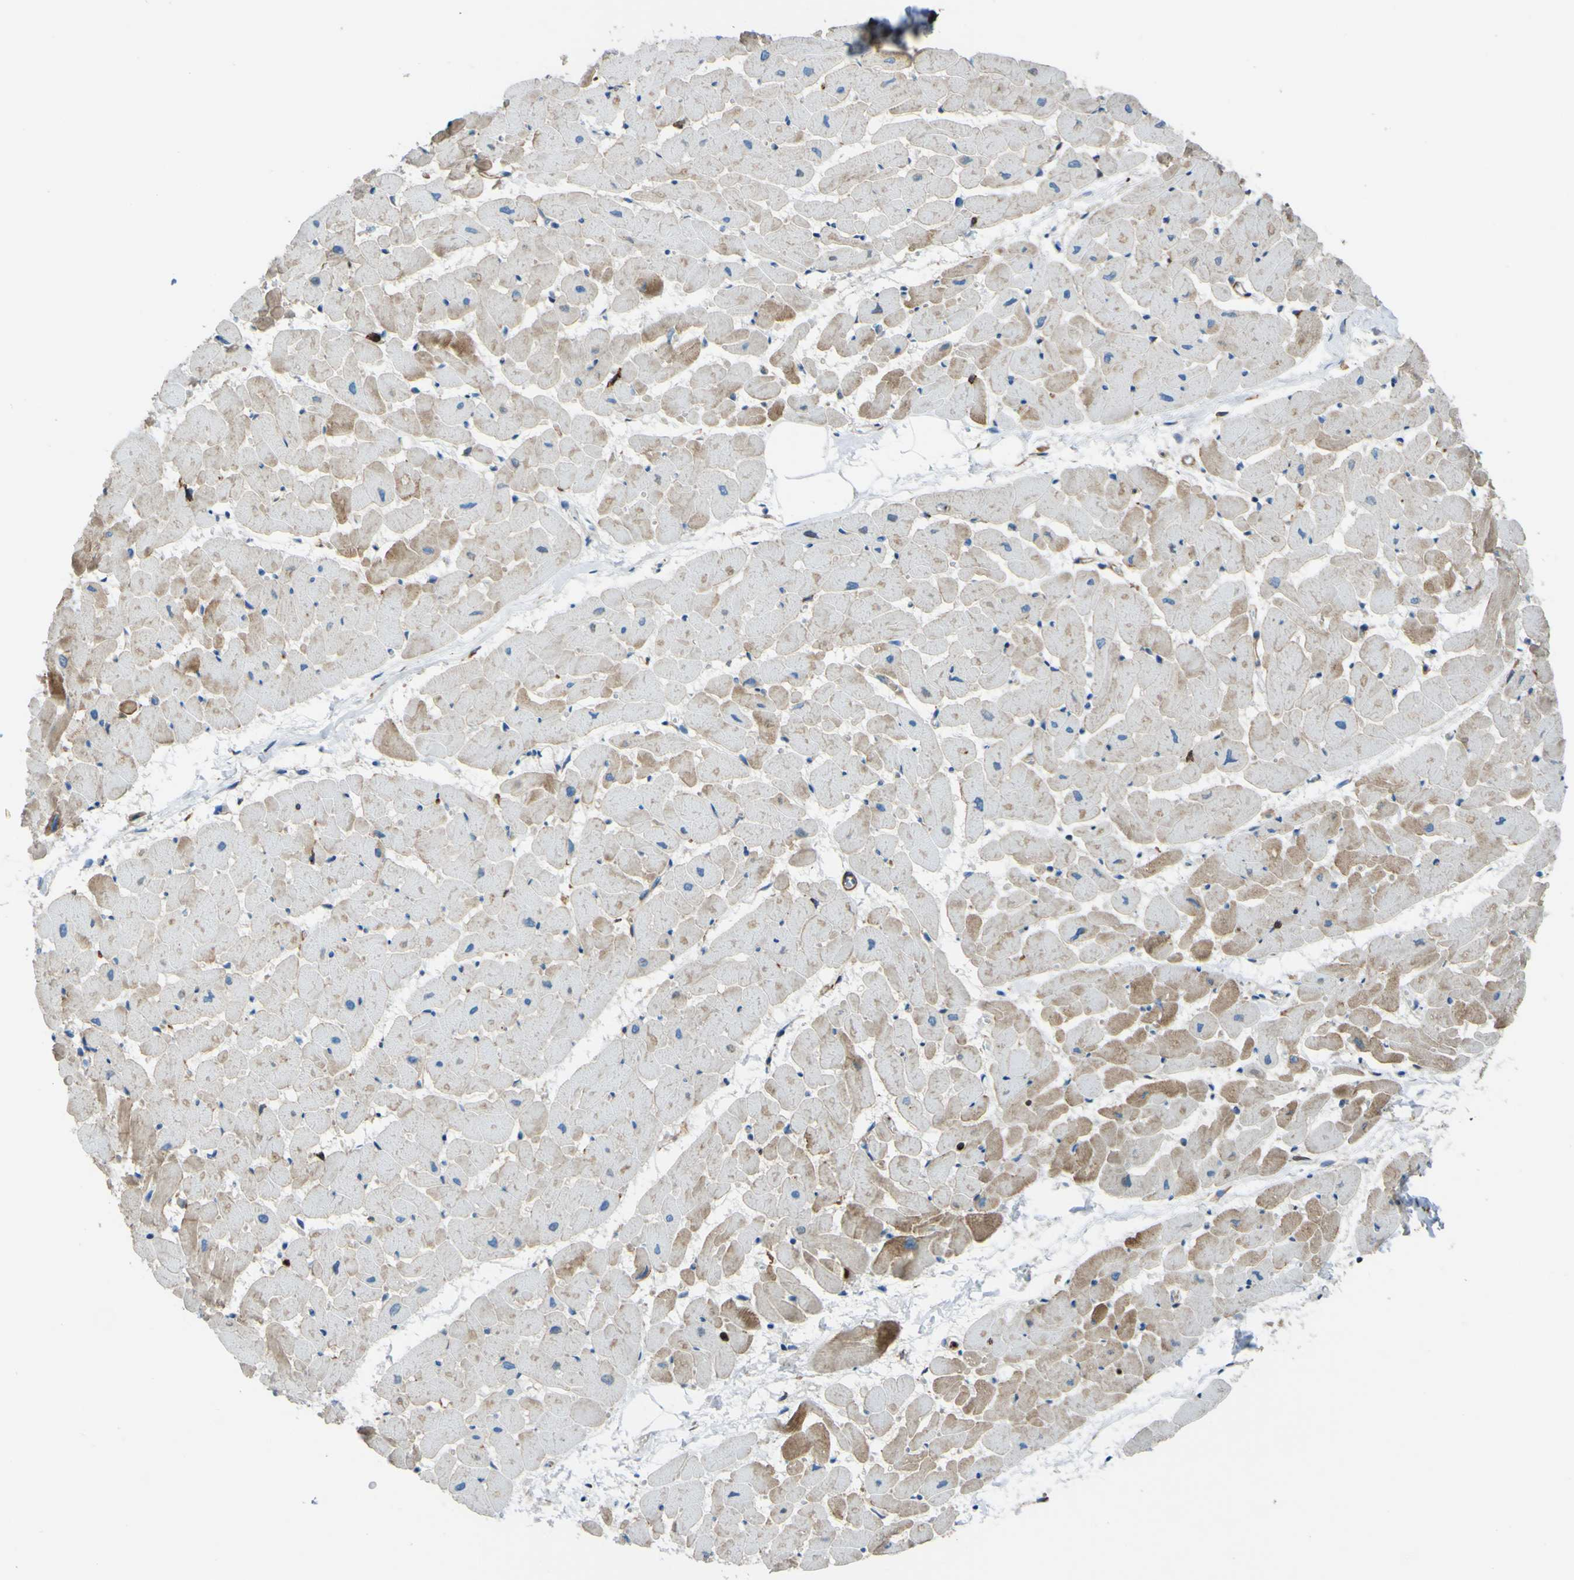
{"staining": {"intensity": "moderate", "quantity": "25%-75%", "location": "cytoplasmic/membranous"}, "tissue": "heart muscle", "cell_type": "Cardiomyocytes", "image_type": "normal", "snomed": [{"axis": "morphology", "description": "Normal tissue, NOS"}, {"axis": "topography", "description": "Heart"}], "caption": "This is an image of IHC staining of unremarkable heart muscle, which shows moderate expression in the cytoplasmic/membranous of cardiomyocytes.", "gene": "PCDHB5", "patient": {"sex": "female", "age": 19}}